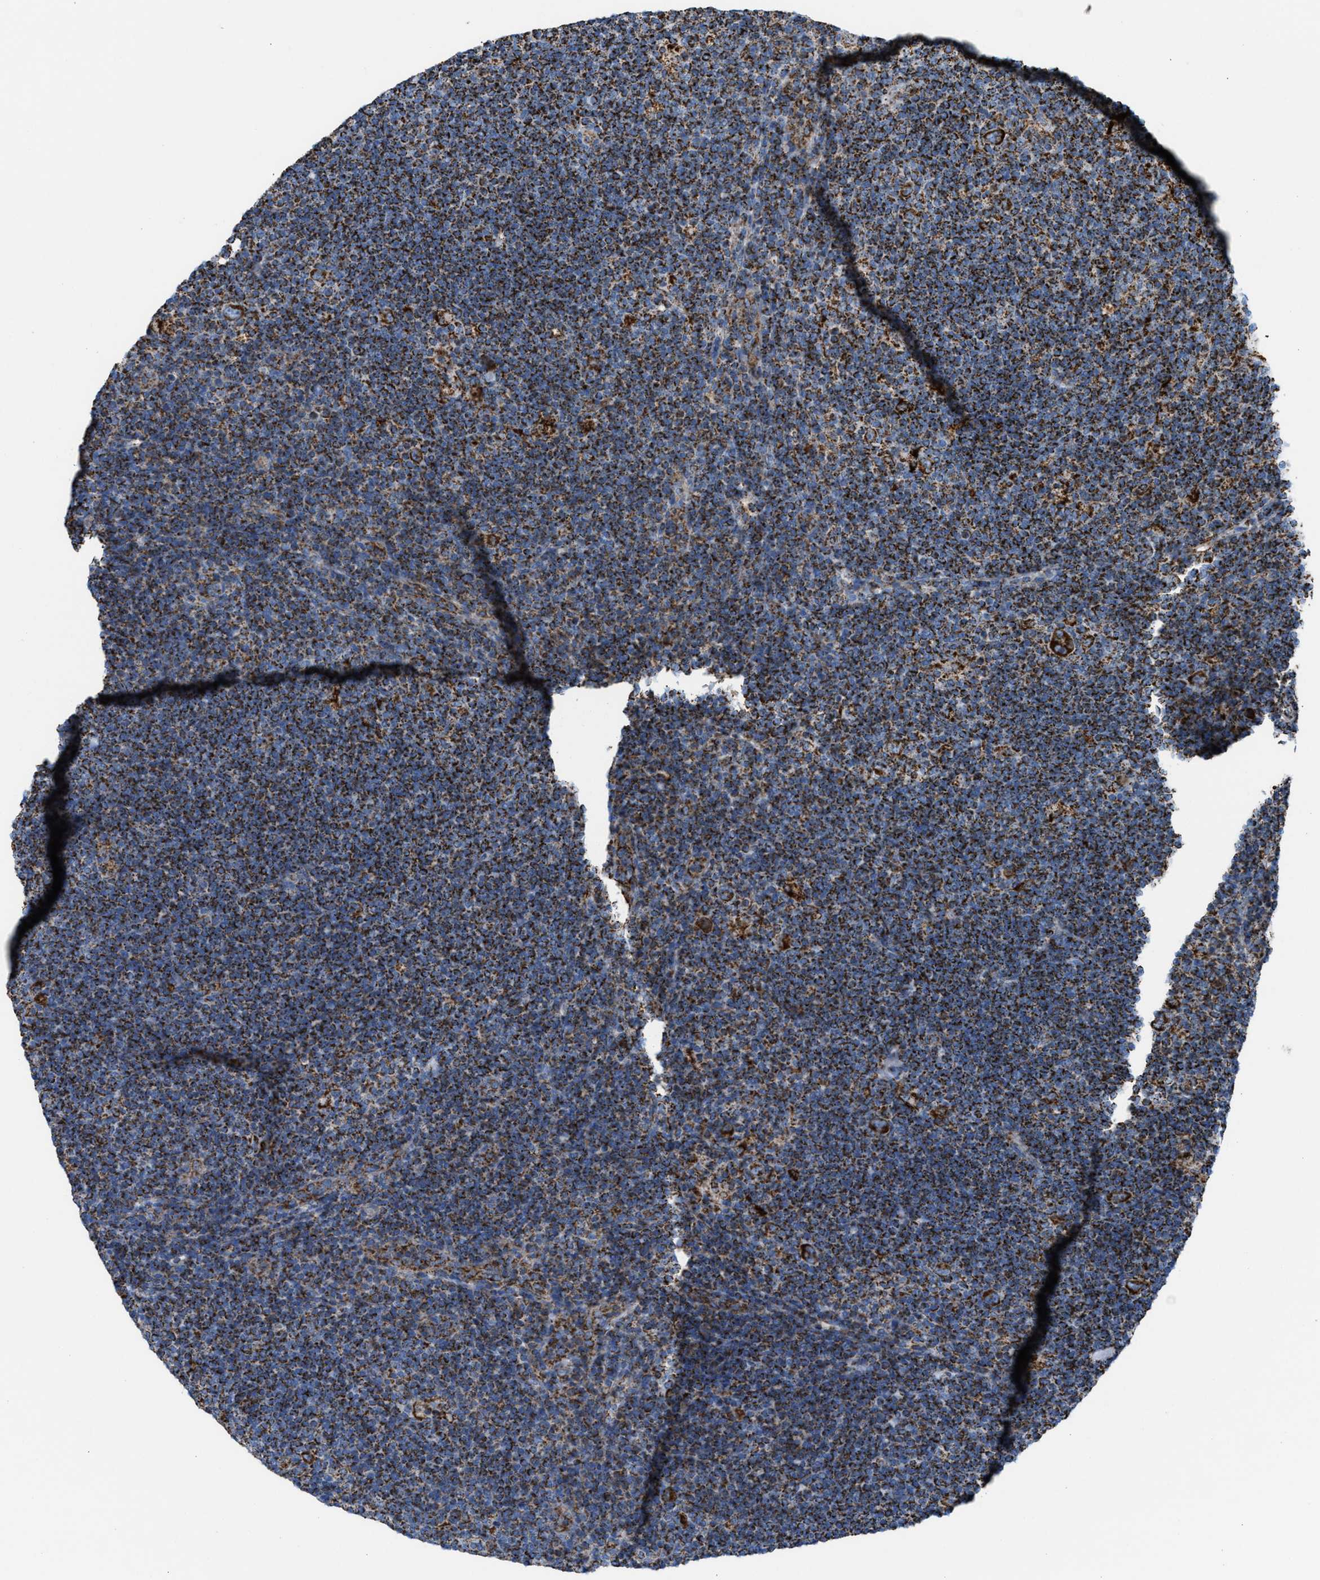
{"staining": {"intensity": "strong", "quantity": ">75%", "location": "cytoplasmic/membranous"}, "tissue": "lymphoma", "cell_type": "Tumor cells", "image_type": "cancer", "snomed": [{"axis": "morphology", "description": "Hodgkin's disease, NOS"}, {"axis": "topography", "description": "Lymph node"}], "caption": "Human Hodgkin's disease stained with a protein marker reveals strong staining in tumor cells.", "gene": "ECHS1", "patient": {"sex": "female", "age": 57}}